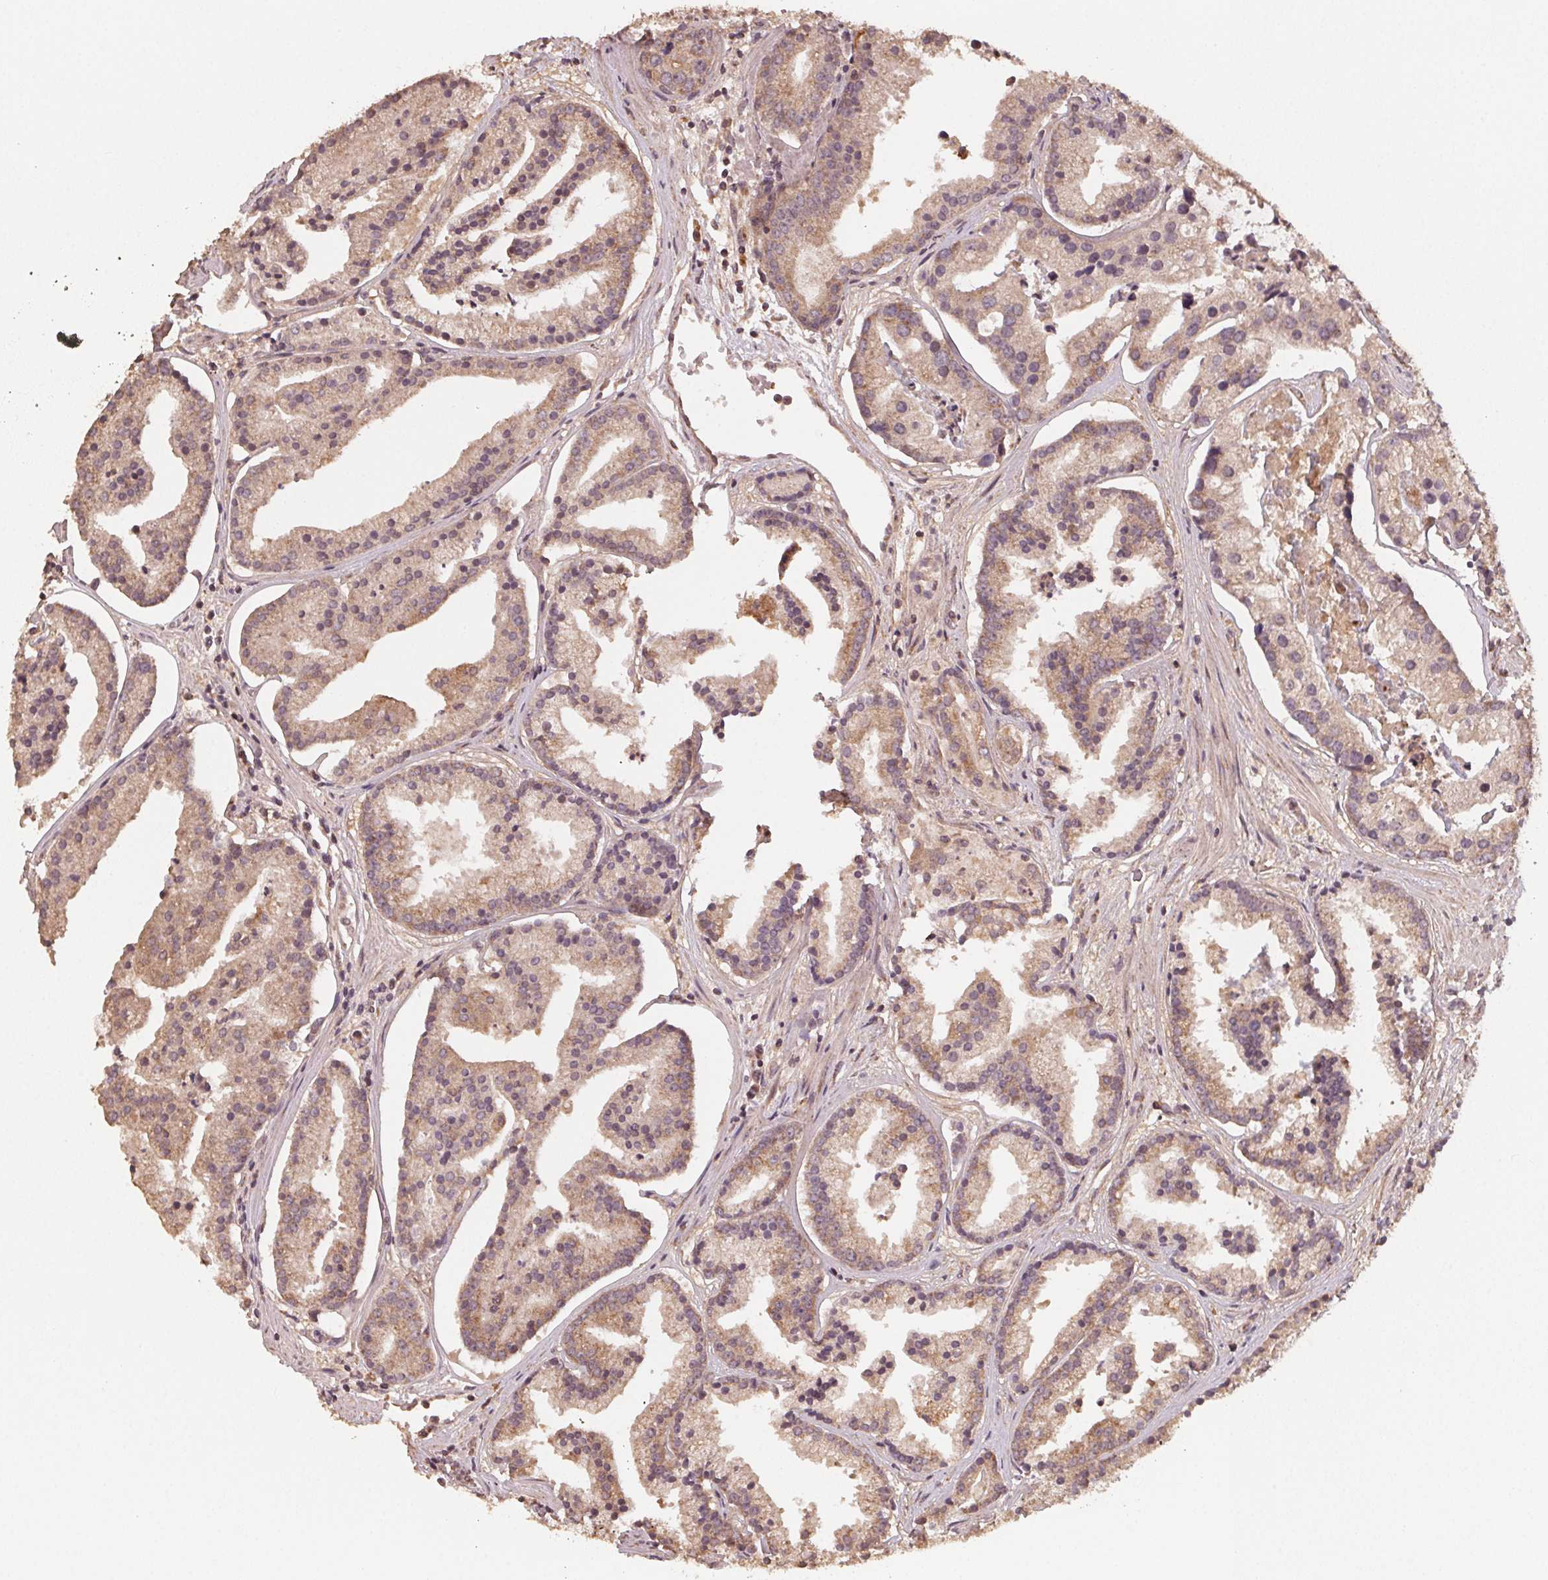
{"staining": {"intensity": "moderate", "quantity": ">75%", "location": "cytoplasmic/membranous"}, "tissue": "prostate cancer", "cell_type": "Tumor cells", "image_type": "cancer", "snomed": [{"axis": "morphology", "description": "Adenocarcinoma, NOS"}, {"axis": "topography", "description": "Prostate and seminal vesicle, NOS"}, {"axis": "topography", "description": "Prostate"}], "caption": "Prostate adenocarcinoma was stained to show a protein in brown. There is medium levels of moderate cytoplasmic/membranous expression in approximately >75% of tumor cells.", "gene": "WBP2", "patient": {"sex": "male", "age": 44}}